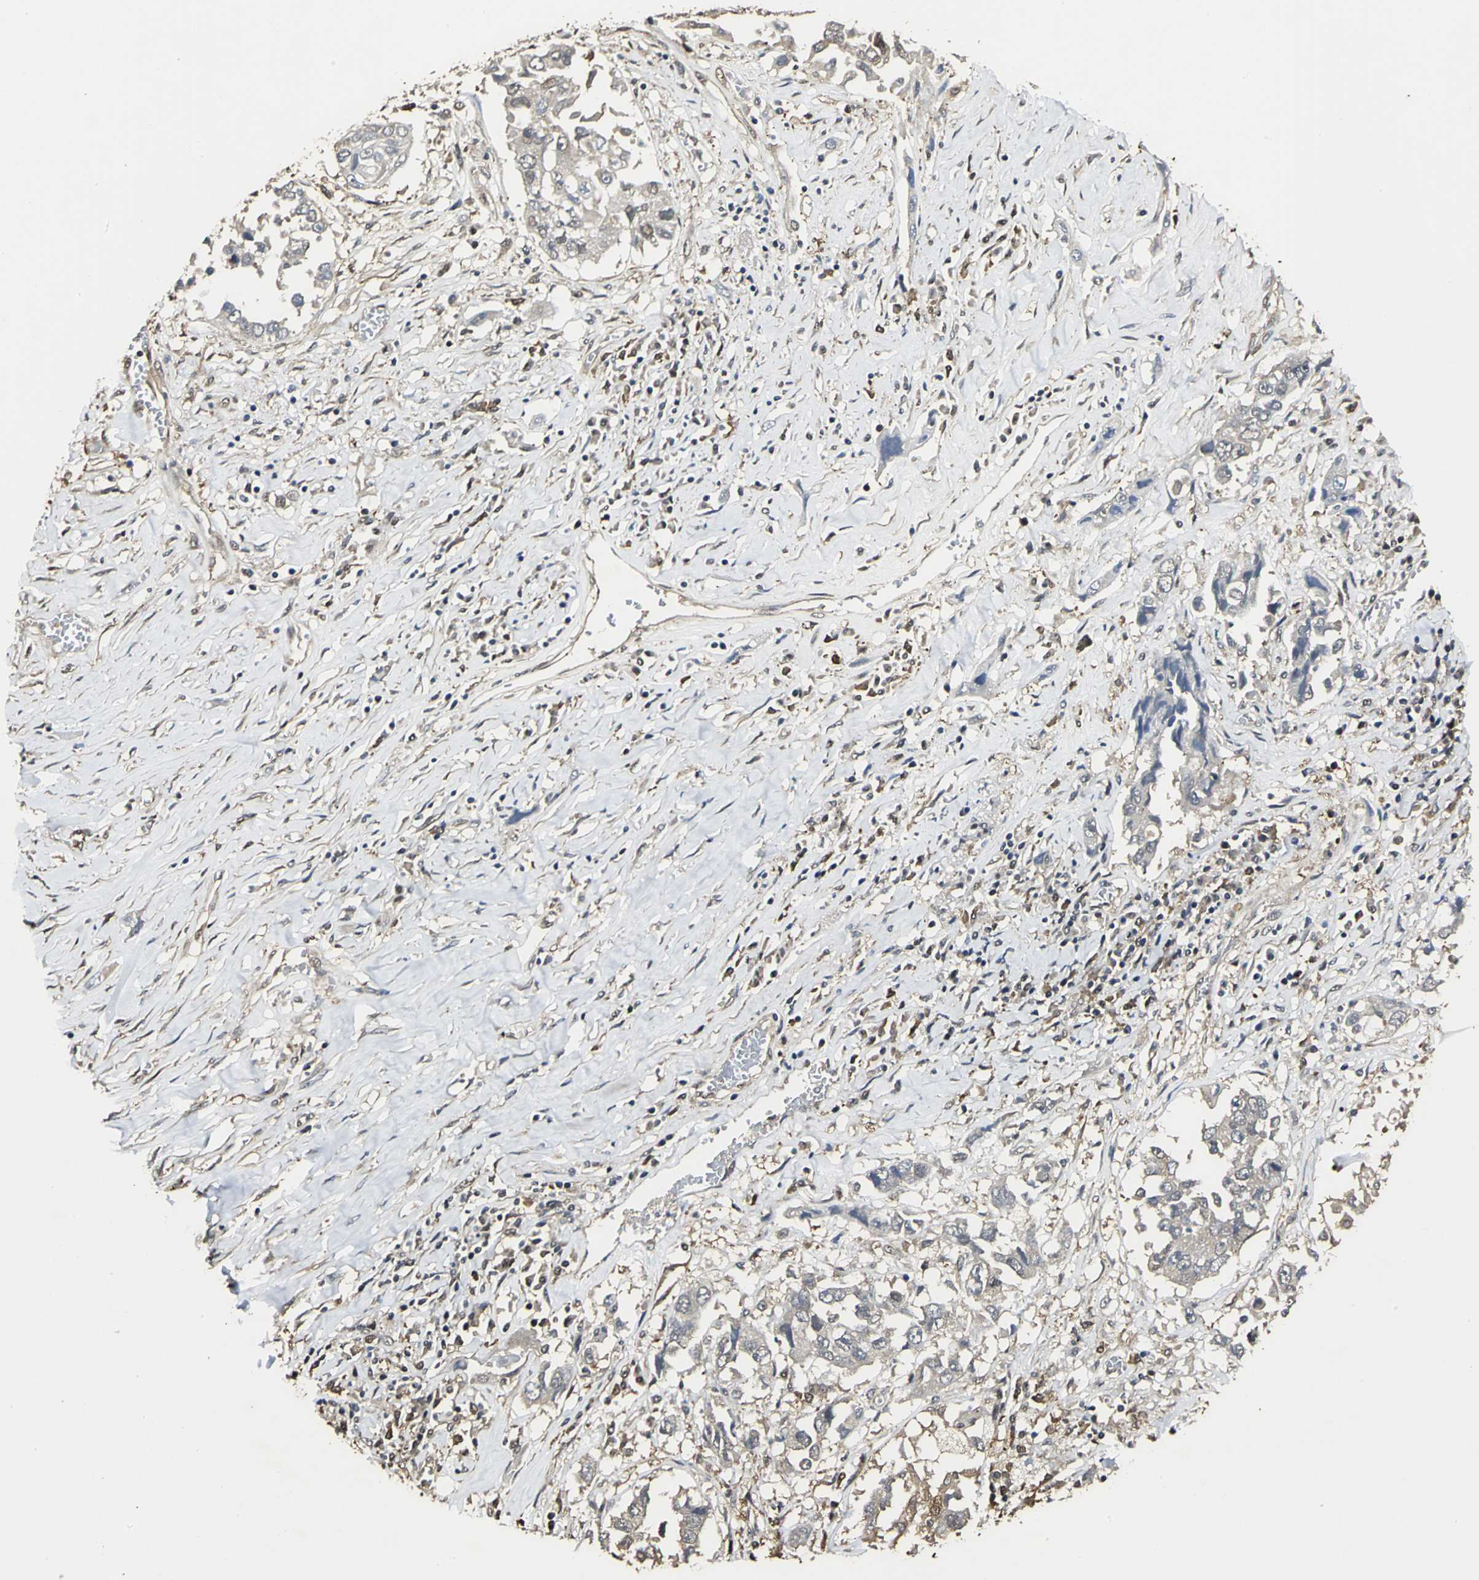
{"staining": {"intensity": "weak", "quantity": ">75%", "location": "cytoplasmic/membranous"}, "tissue": "lung cancer", "cell_type": "Tumor cells", "image_type": "cancer", "snomed": [{"axis": "morphology", "description": "Squamous cell carcinoma, NOS"}, {"axis": "topography", "description": "Lung"}], "caption": "Protein staining reveals weak cytoplasmic/membranous expression in approximately >75% of tumor cells in lung cancer.", "gene": "PARK7", "patient": {"sex": "male", "age": 71}}